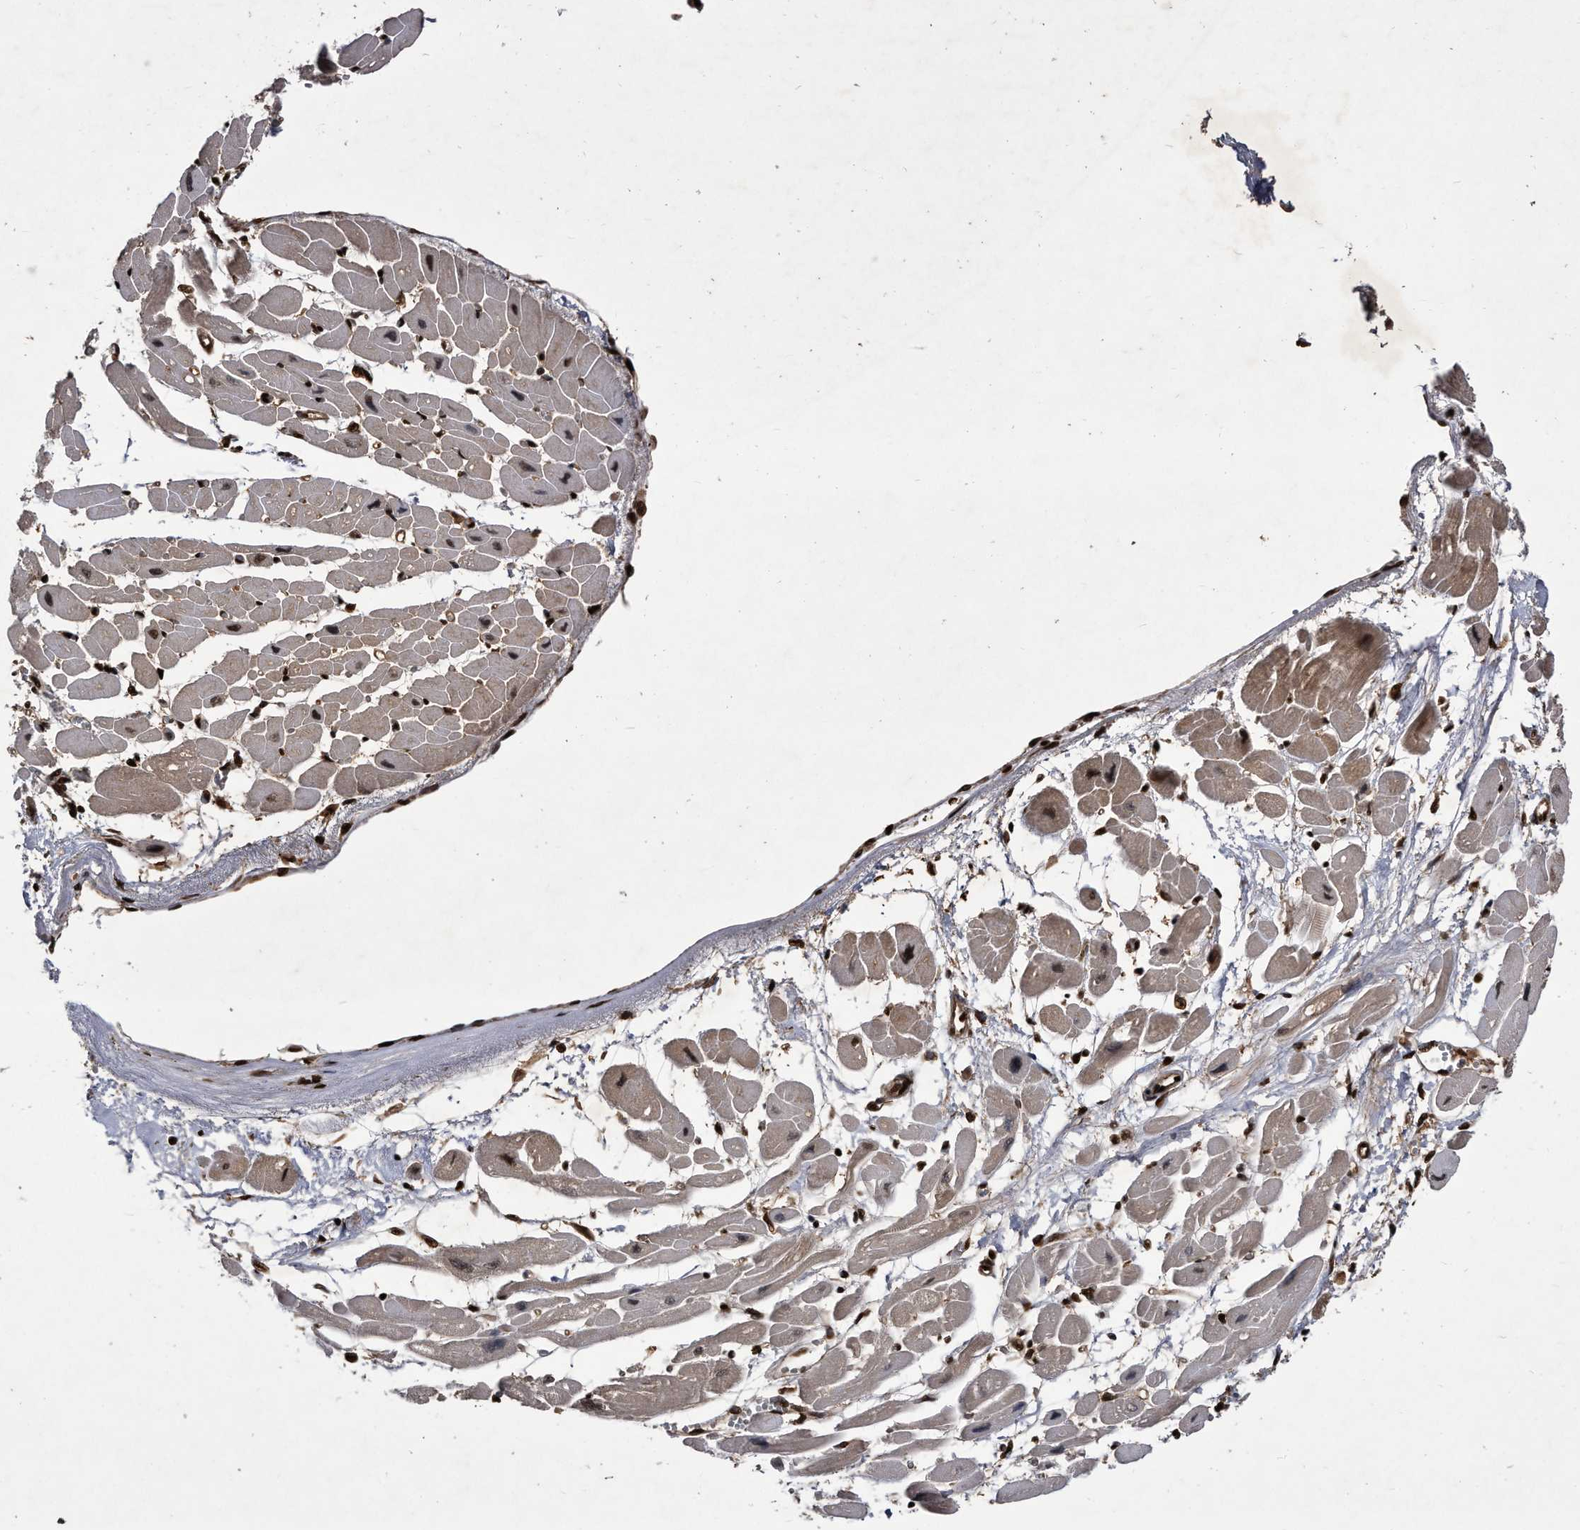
{"staining": {"intensity": "strong", "quantity": "25%-75%", "location": "cytoplasmic/membranous,nuclear"}, "tissue": "heart muscle", "cell_type": "Cardiomyocytes", "image_type": "normal", "snomed": [{"axis": "morphology", "description": "Normal tissue, NOS"}, {"axis": "topography", "description": "Heart"}], "caption": "Immunohistochemistry (IHC) (DAB) staining of normal heart muscle demonstrates strong cytoplasmic/membranous,nuclear protein expression in about 25%-75% of cardiomyocytes.", "gene": "RAD23B", "patient": {"sex": "female", "age": 54}}